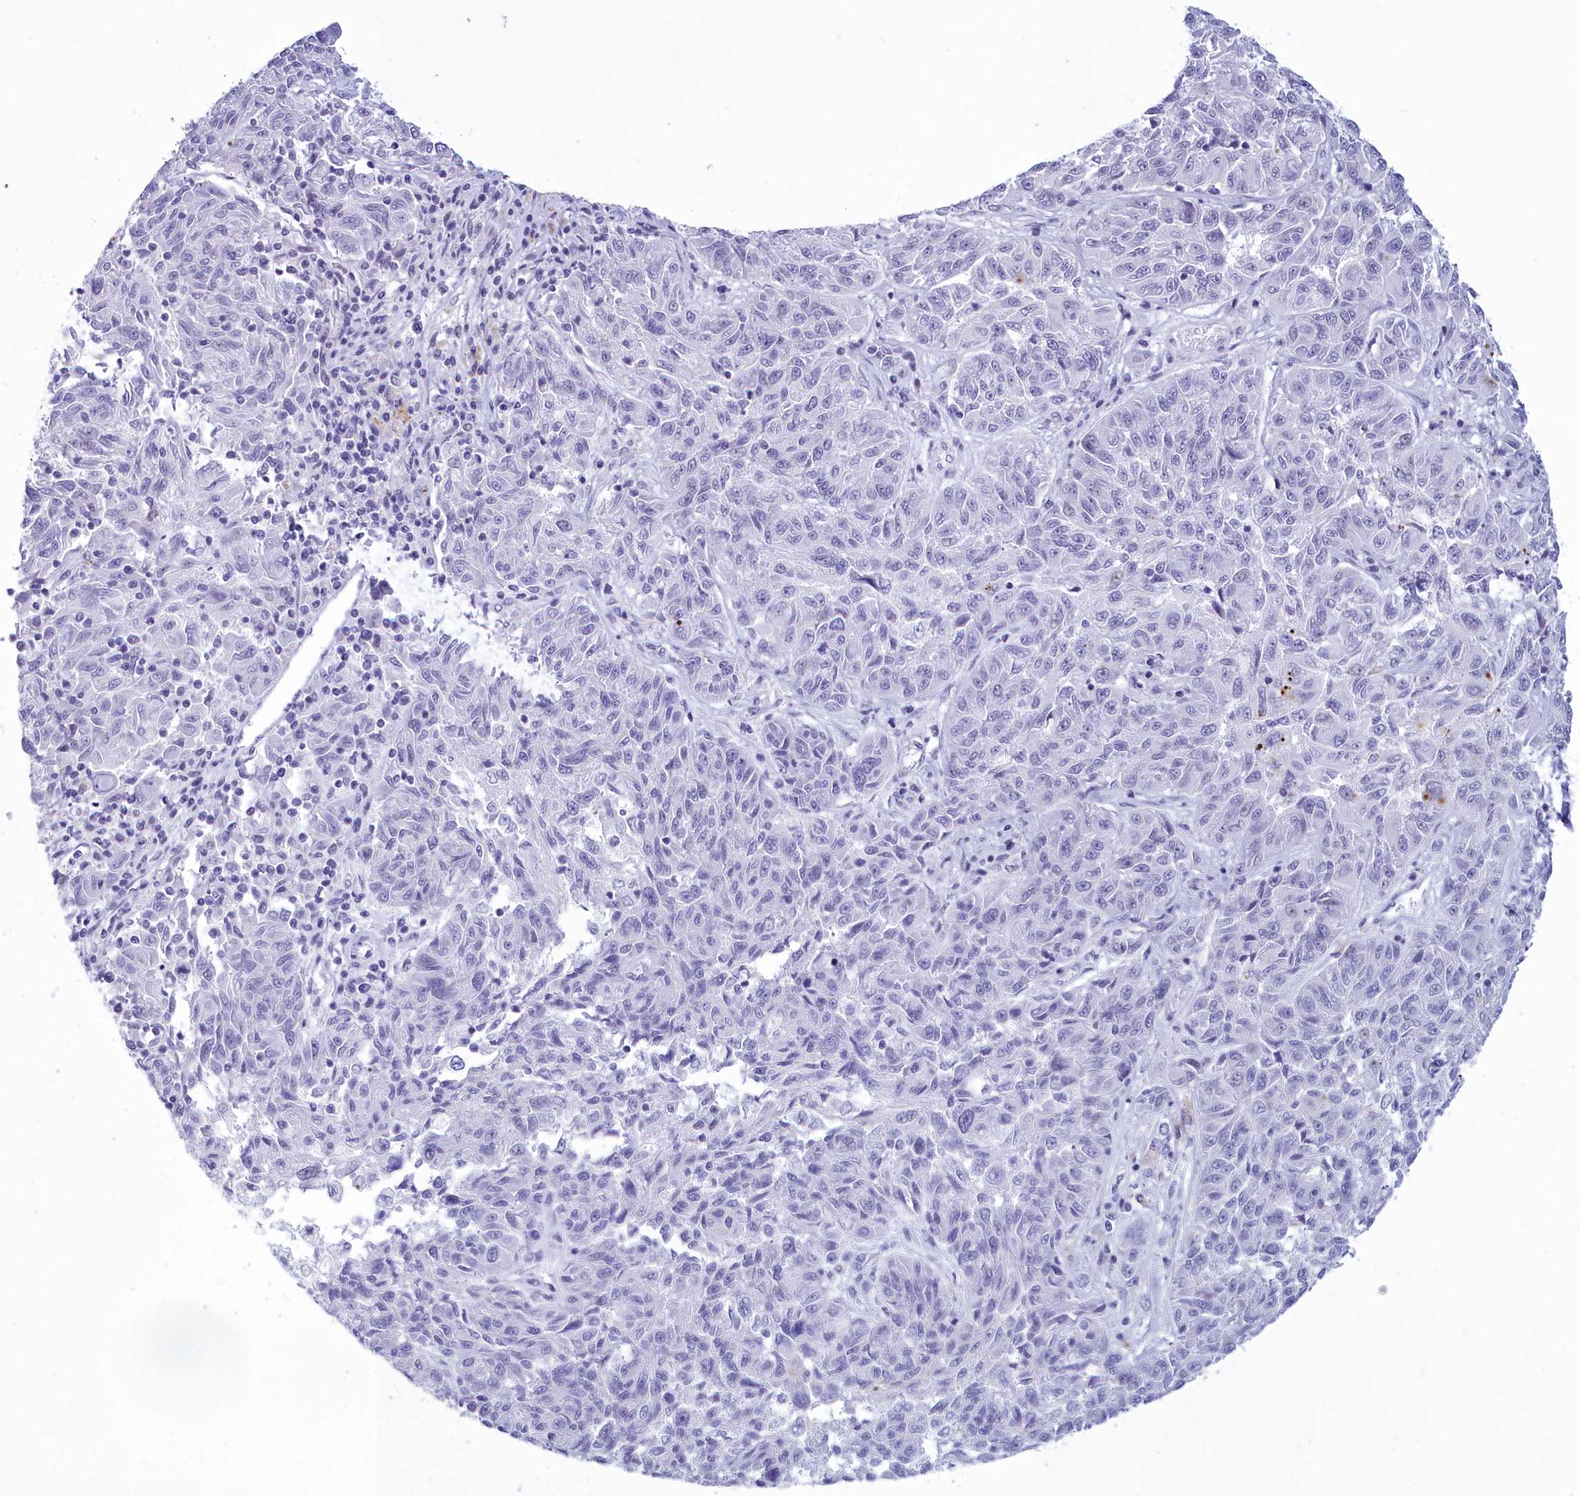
{"staining": {"intensity": "negative", "quantity": "none", "location": "none"}, "tissue": "melanoma", "cell_type": "Tumor cells", "image_type": "cancer", "snomed": [{"axis": "morphology", "description": "Malignant melanoma, NOS"}, {"axis": "topography", "description": "Skin"}], "caption": "Immunohistochemistry of malignant melanoma displays no staining in tumor cells. Nuclei are stained in blue.", "gene": "SNX20", "patient": {"sex": "male", "age": 53}}